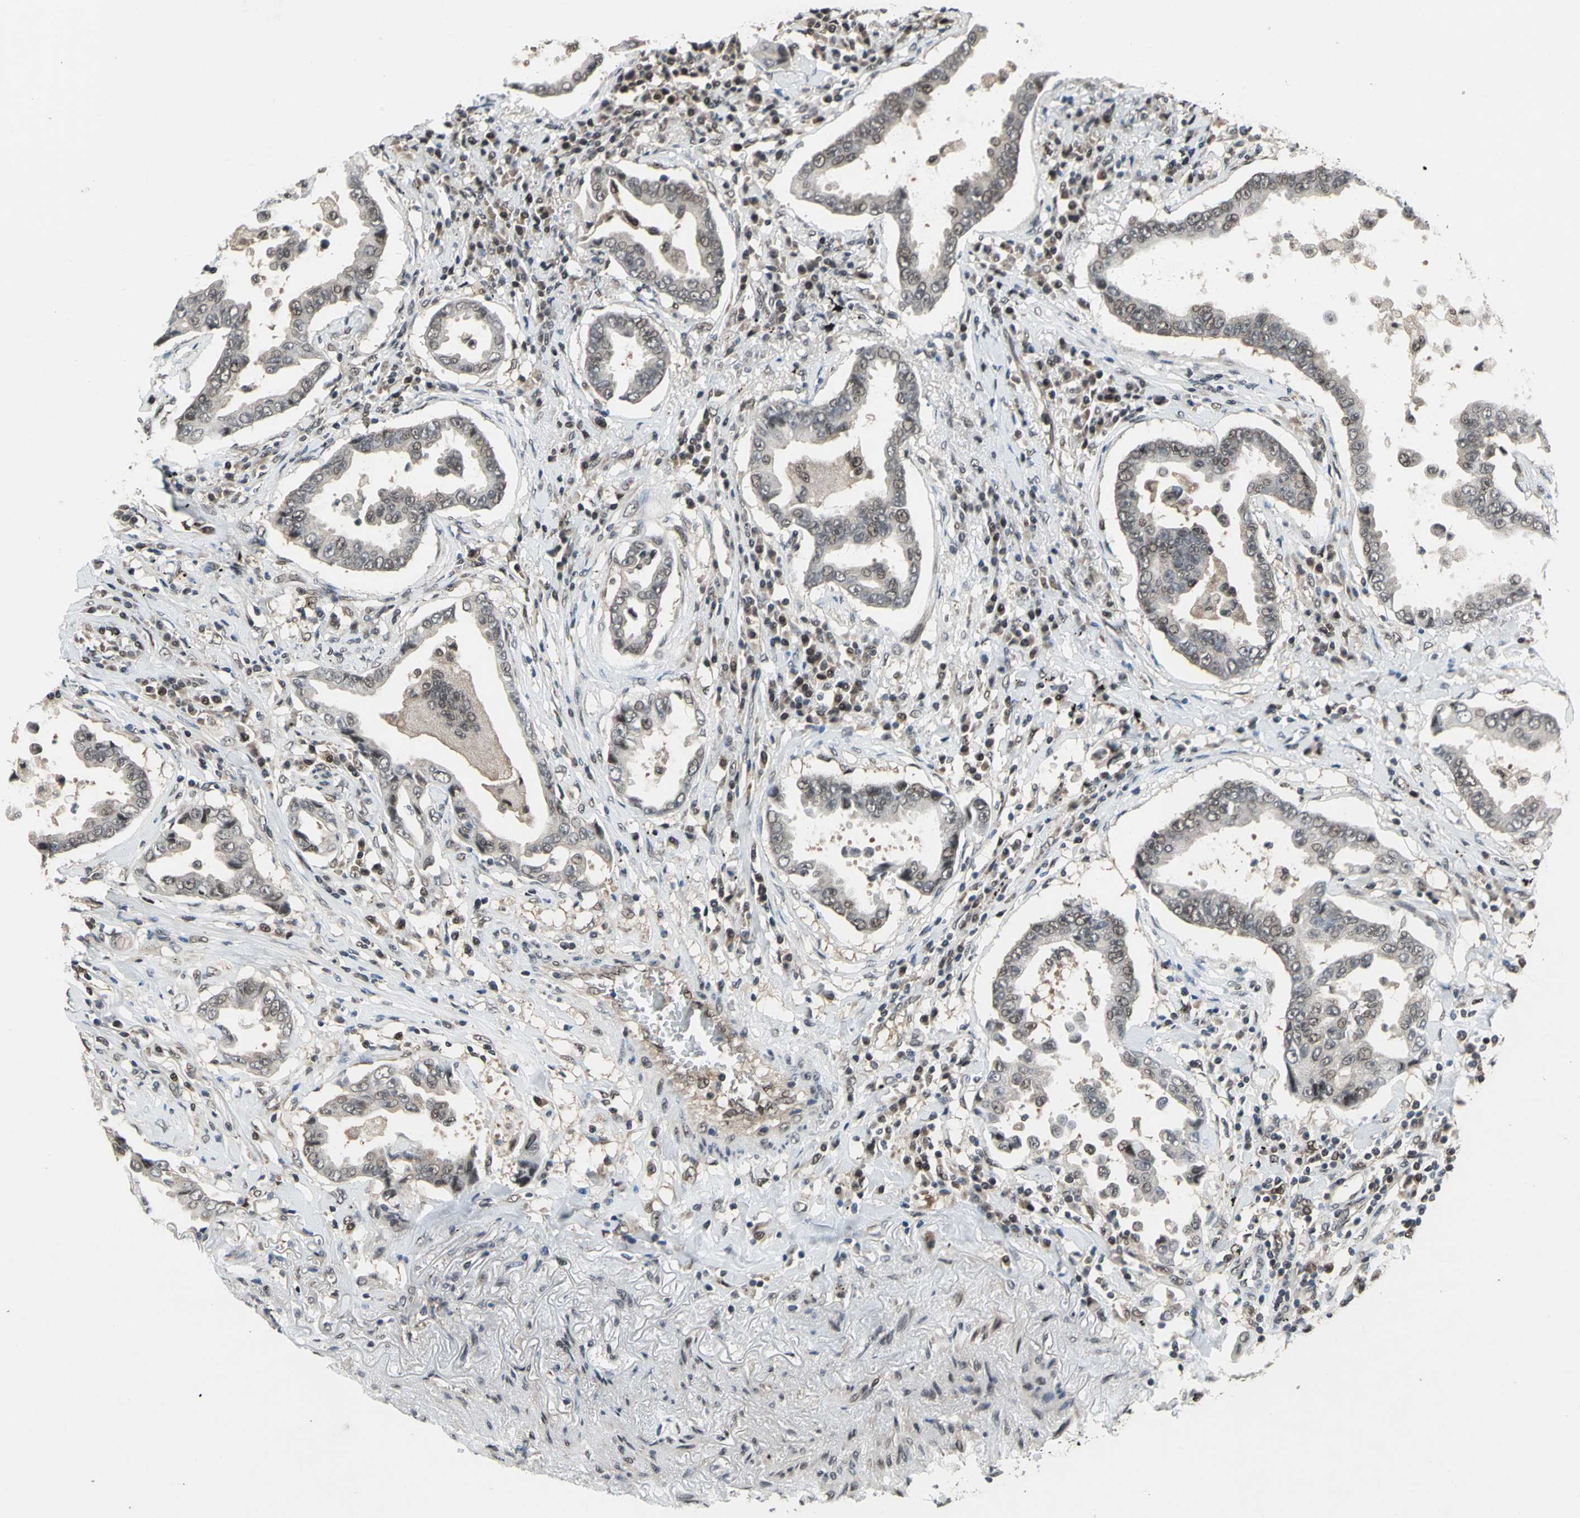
{"staining": {"intensity": "moderate", "quantity": "25%-75%", "location": "cytoplasmic/membranous,nuclear"}, "tissue": "lung cancer", "cell_type": "Tumor cells", "image_type": "cancer", "snomed": [{"axis": "morphology", "description": "Normal tissue, NOS"}, {"axis": "morphology", "description": "Inflammation, NOS"}, {"axis": "morphology", "description": "Adenocarcinoma, NOS"}, {"axis": "topography", "description": "Lung"}], "caption": "Immunohistochemical staining of lung adenocarcinoma shows medium levels of moderate cytoplasmic/membranous and nuclear staining in about 25%-75% of tumor cells.", "gene": "COPS5", "patient": {"sex": "female", "age": 64}}